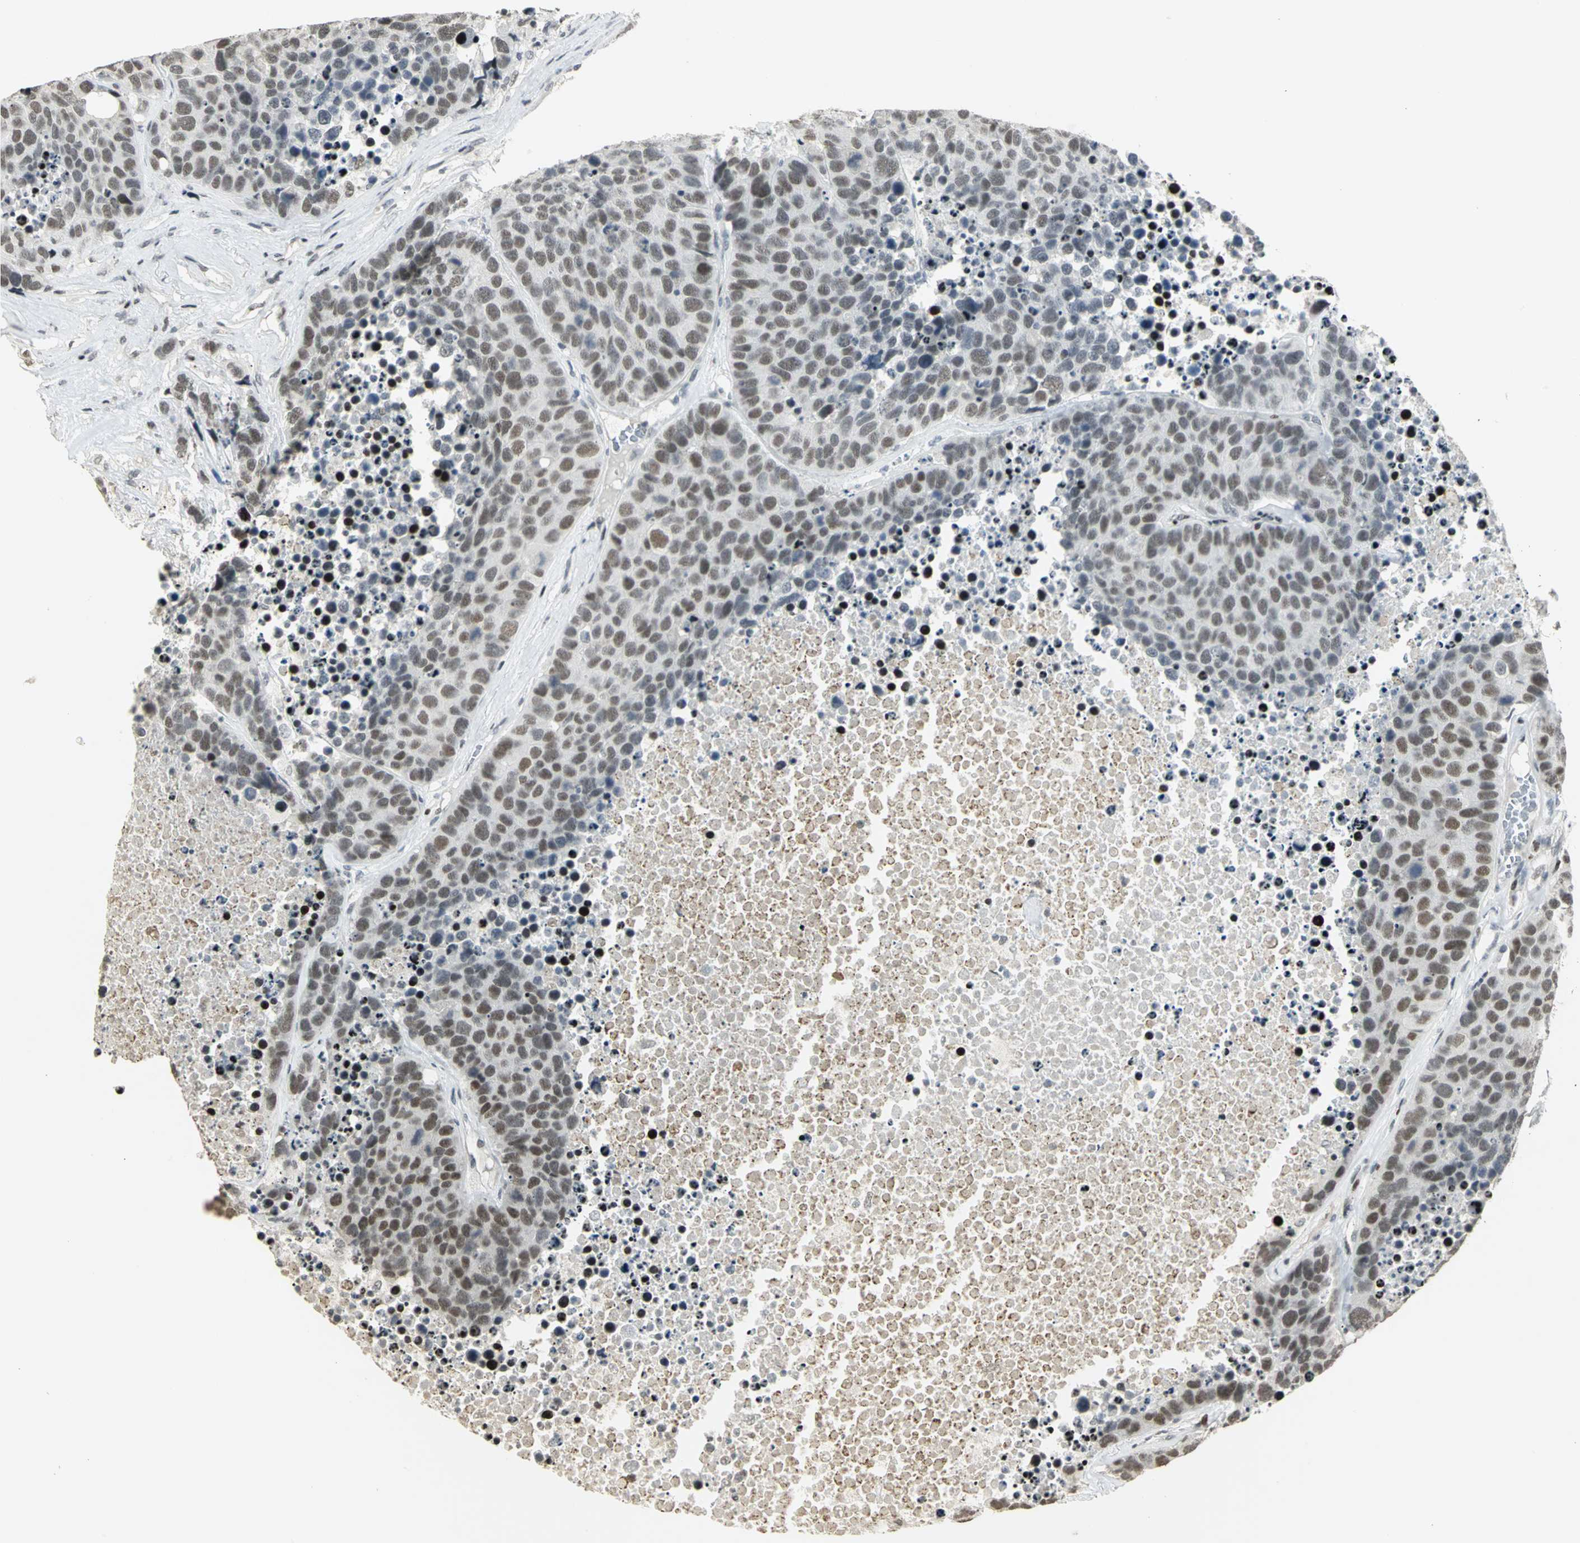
{"staining": {"intensity": "moderate", "quantity": "25%-75%", "location": "nuclear"}, "tissue": "carcinoid", "cell_type": "Tumor cells", "image_type": "cancer", "snomed": [{"axis": "morphology", "description": "Carcinoid, malignant, NOS"}, {"axis": "topography", "description": "Lung"}], "caption": "The histopathology image displays staining of carcinoid (malignant), revealing moderate nuclear protein expression (brown color) within tumor cells. Immunohistochemistry (ihc) stains the protein in brown and the nuclei are stained blue.", "gene": "KDM1A", "patient": {"sex": "male", "age": 60}}